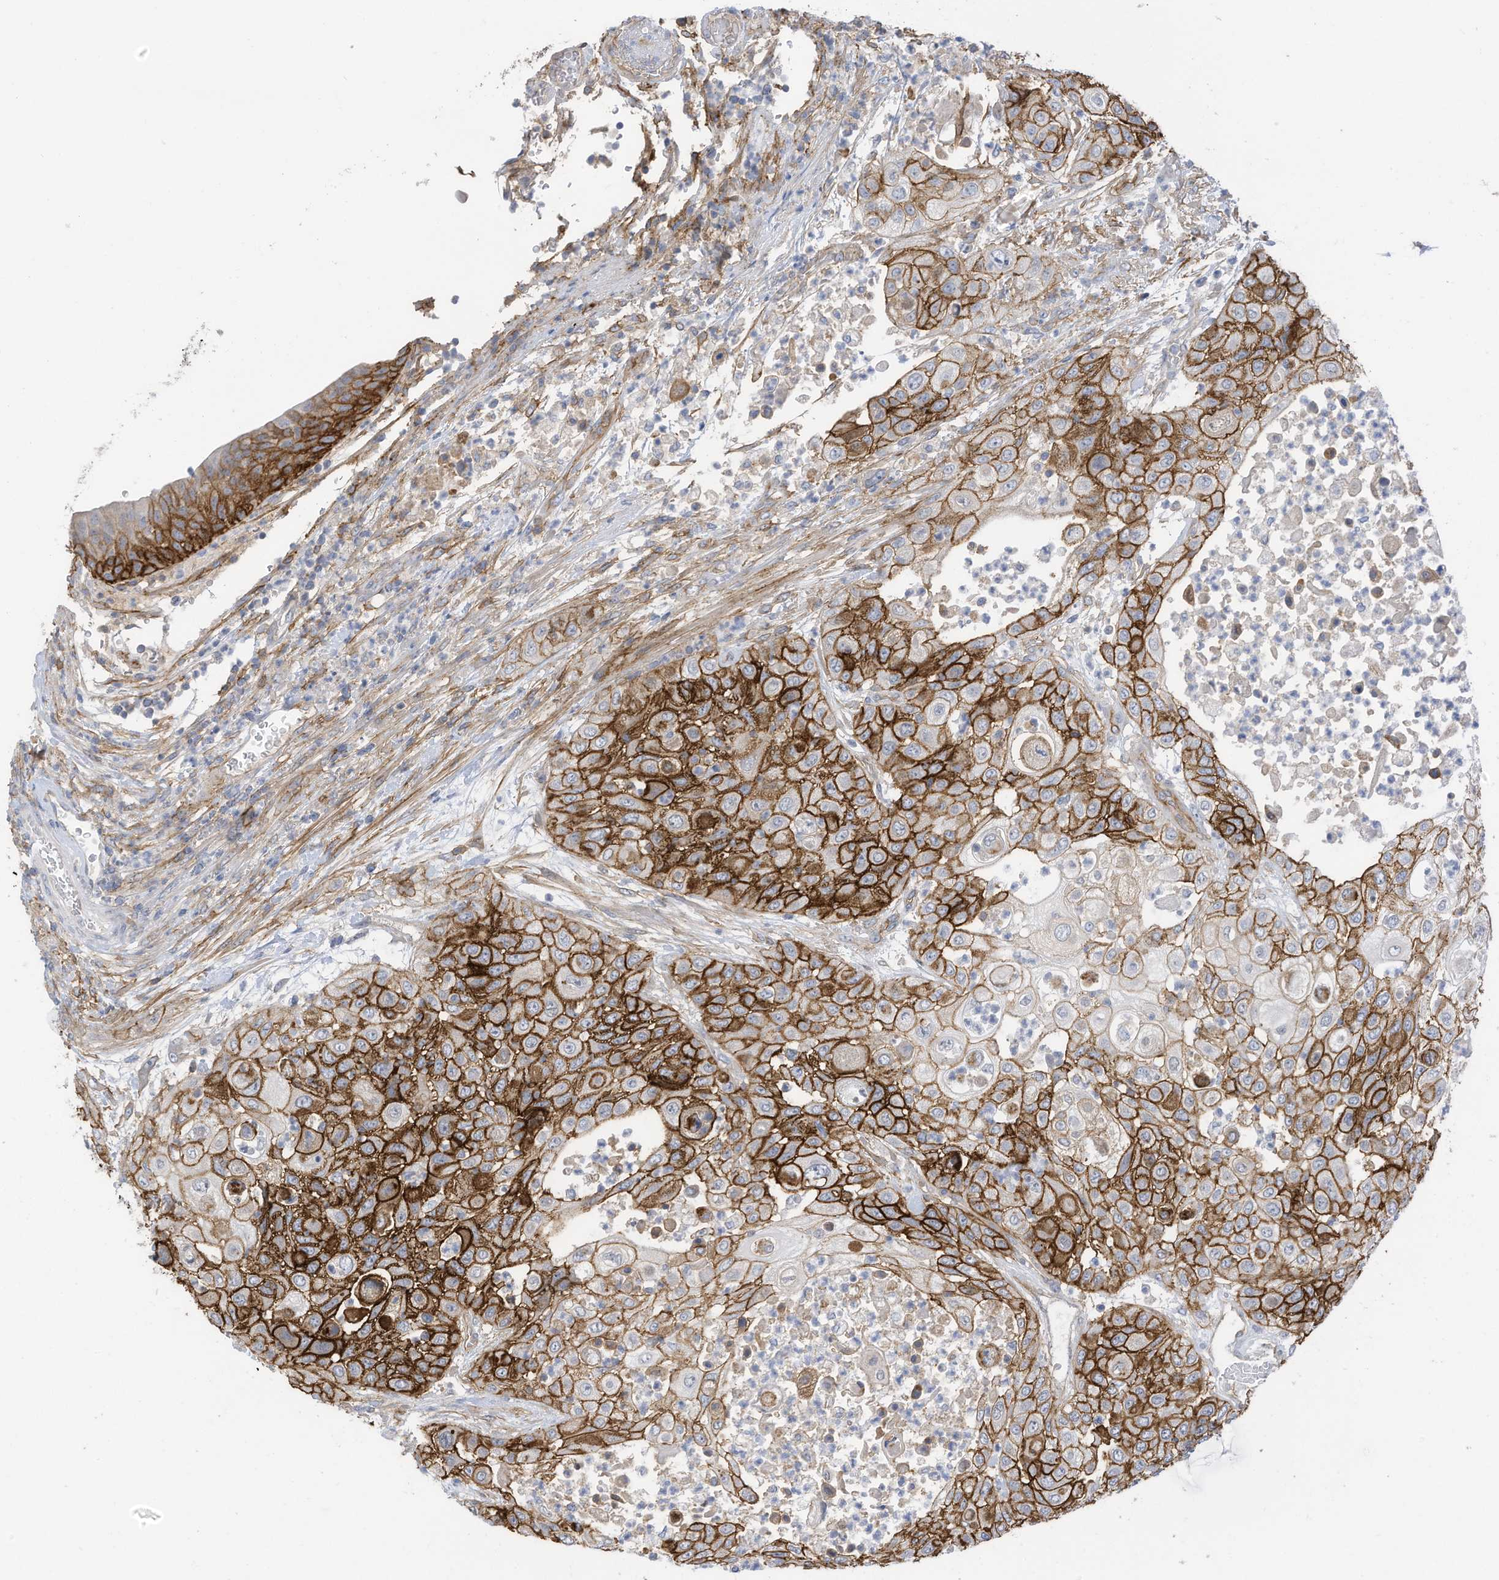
{"staining": {"intensity": "strong", "quantity": ">75%", "location": "cytoplasmic/membranous"}, "tissue": "urothelial cancer", "cell_type": "Tumor cells", "image_type": "cancer", "snomed": [{"axis": "morphology", "description": "Urothelial carcinoma, High grade"}, {"axis": "topography", "description": "Urinary bladder"}], "caption": "Immunohistochemistry (IHC) of human urothelial cancer shows high levels of strong cytoplasmic/membranous staining in approximately >75% of tumor cells.", "gene": "SLC1A5", "patient": {"sex": "female", "age": 79}}